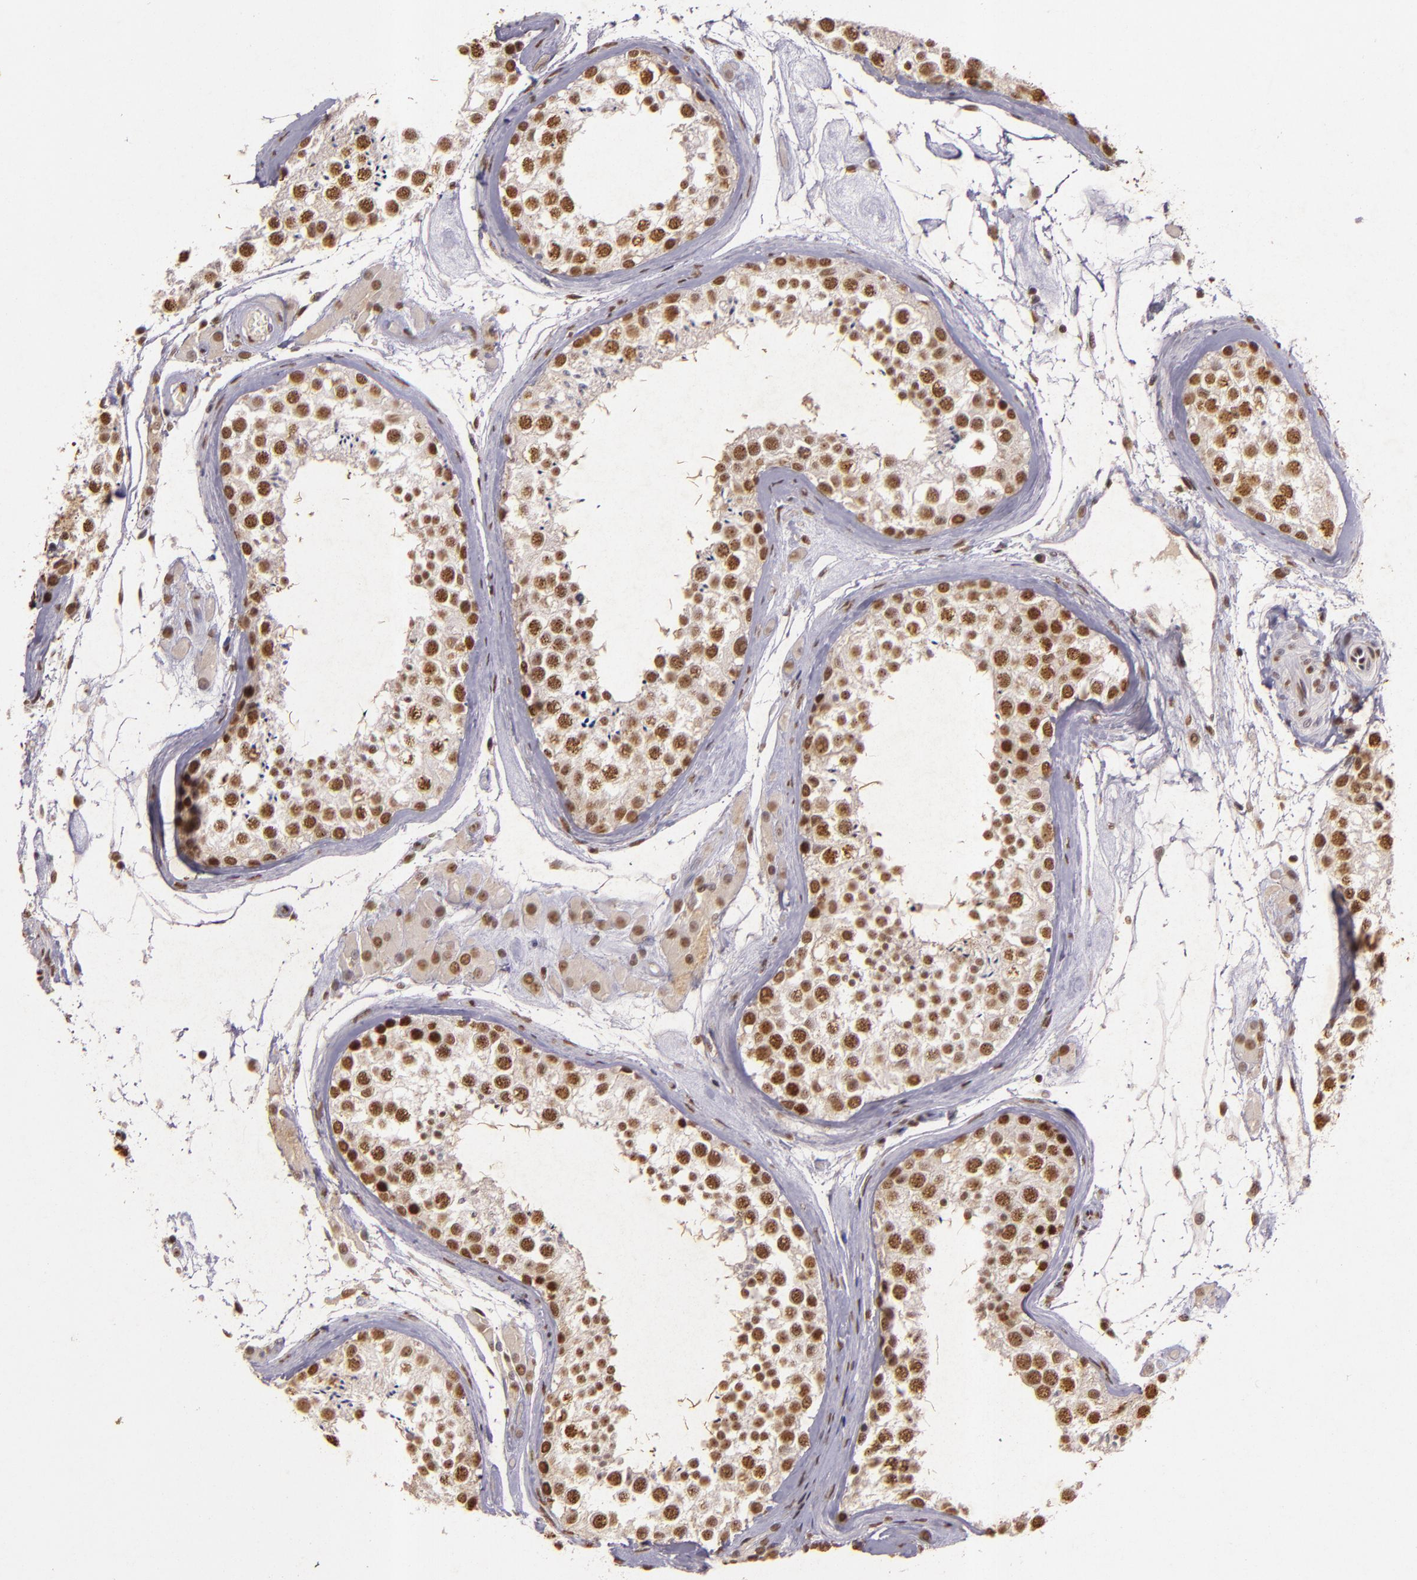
{"staining": {"intensity": "moderate", "quantity": ">75%", "location": "nuclear"}, "tissue": "testis", "cell_type": "Cells in seminiferous ducts", "image_type": "normal", "snomed": [{"axis": "morphology", "description": "Normal tissue, NOS"}, {"axis": "topography", "description": "Testis"}], "caption": "Cells in seminiferous ducts exhibit medium levels of moderate nuclear positivity in about >75% of cells in normal testis.", "gene": "CBX3", "patient": {"sex": "male", "age": 46}}